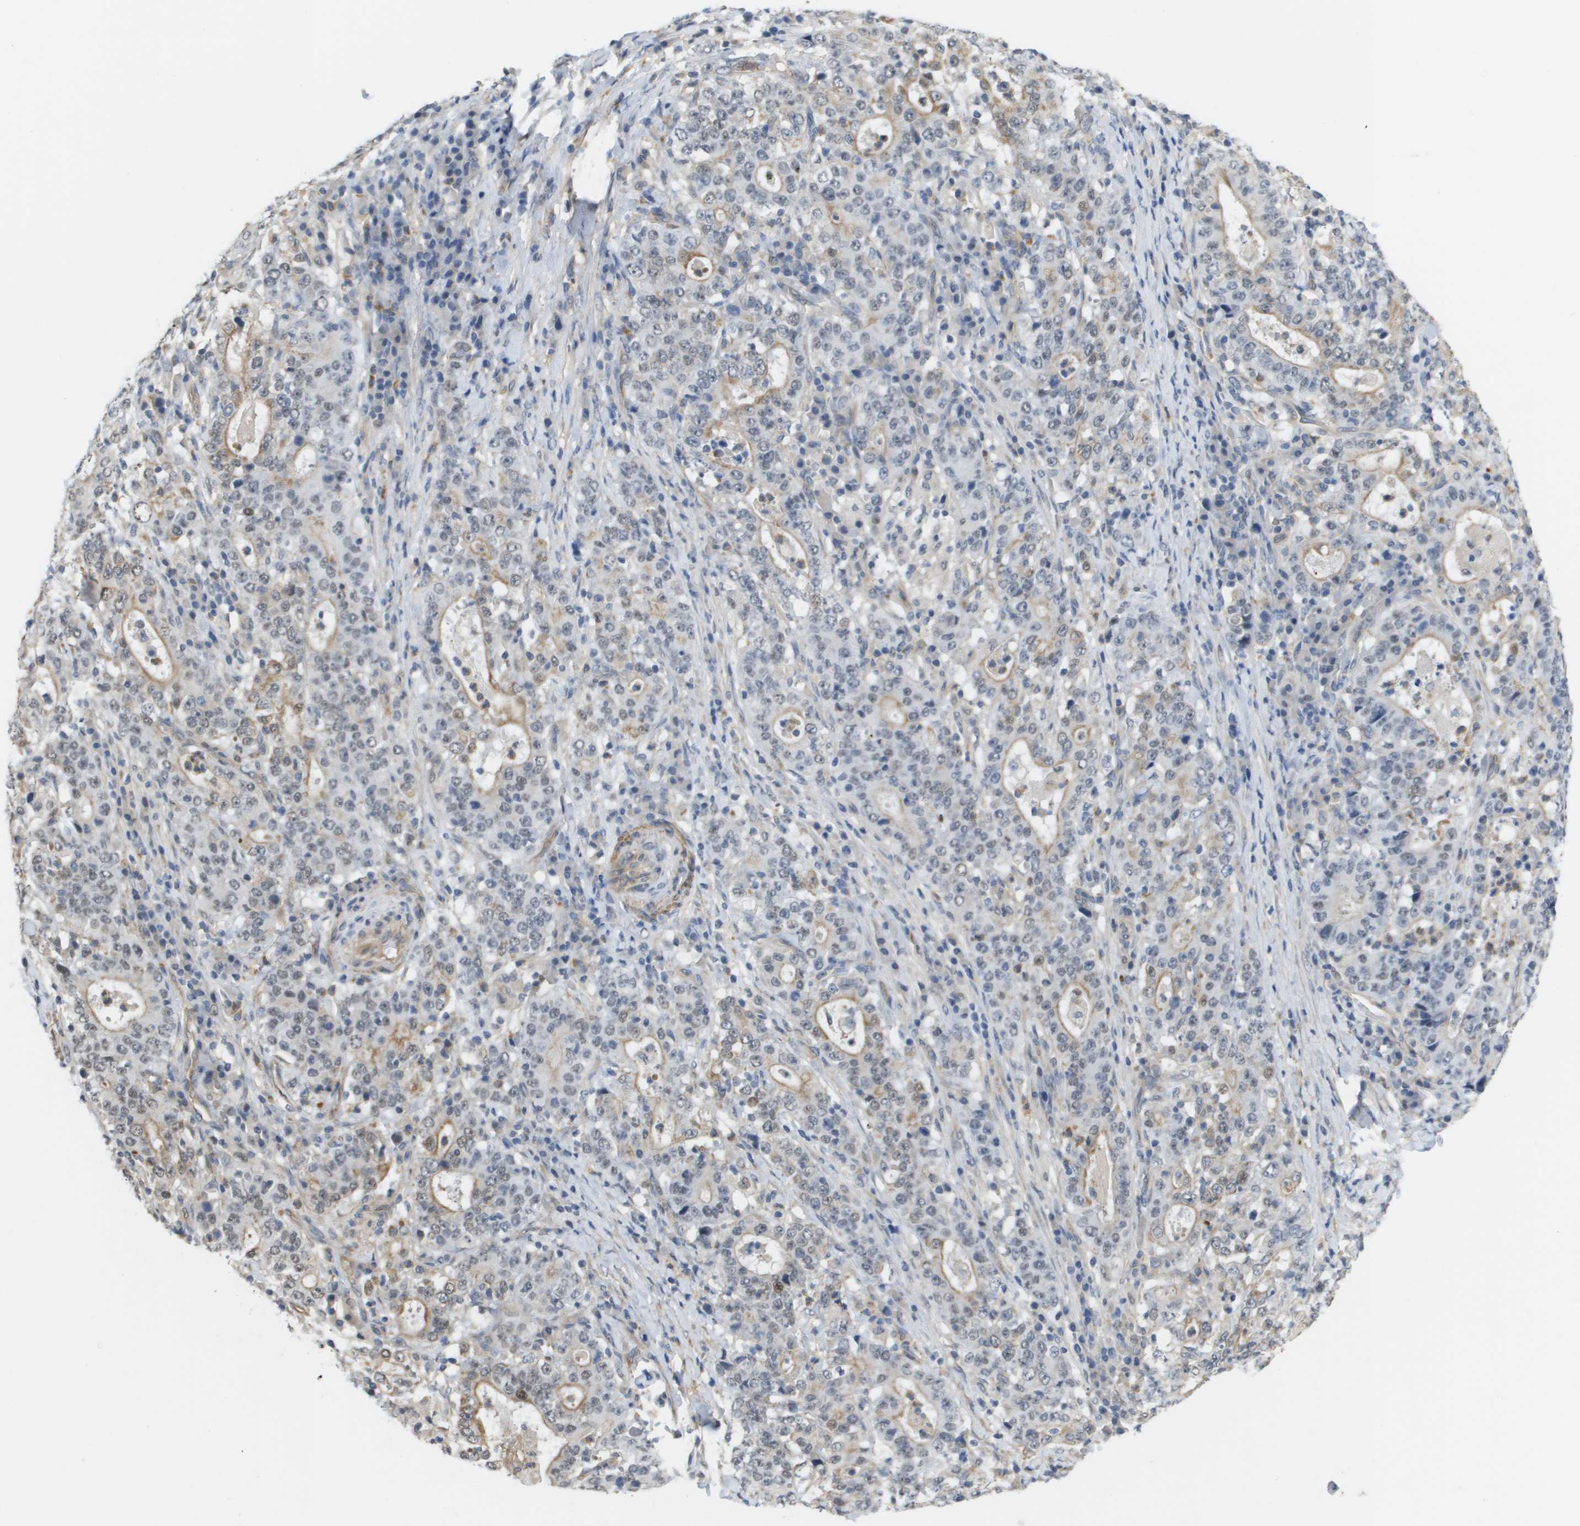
{"staining": {"intensity": "negative", "quantity": "none", "location": "none"}, "tissue": "stomach cancer", "cell_type": "Tumor cells", "image_type": "cancer", "snomed": [{"axis": "morphology", "description": "Normal tissue, NOS"}, {"axis": "morphology", "description": "Adenocarcinoma, NOS"}, {"axis": "topography", "description": "Stomach, upper"}, {"axis": "topography", "description": "Stomach"}], "caption": "Tumor cells are negative for brown protein staining in stomach cancer. (DAB IHC visualized using brightfield microscopy, high magnification).", "gene": "RNF112", "patient": {"sex": "male", "age": 59}}